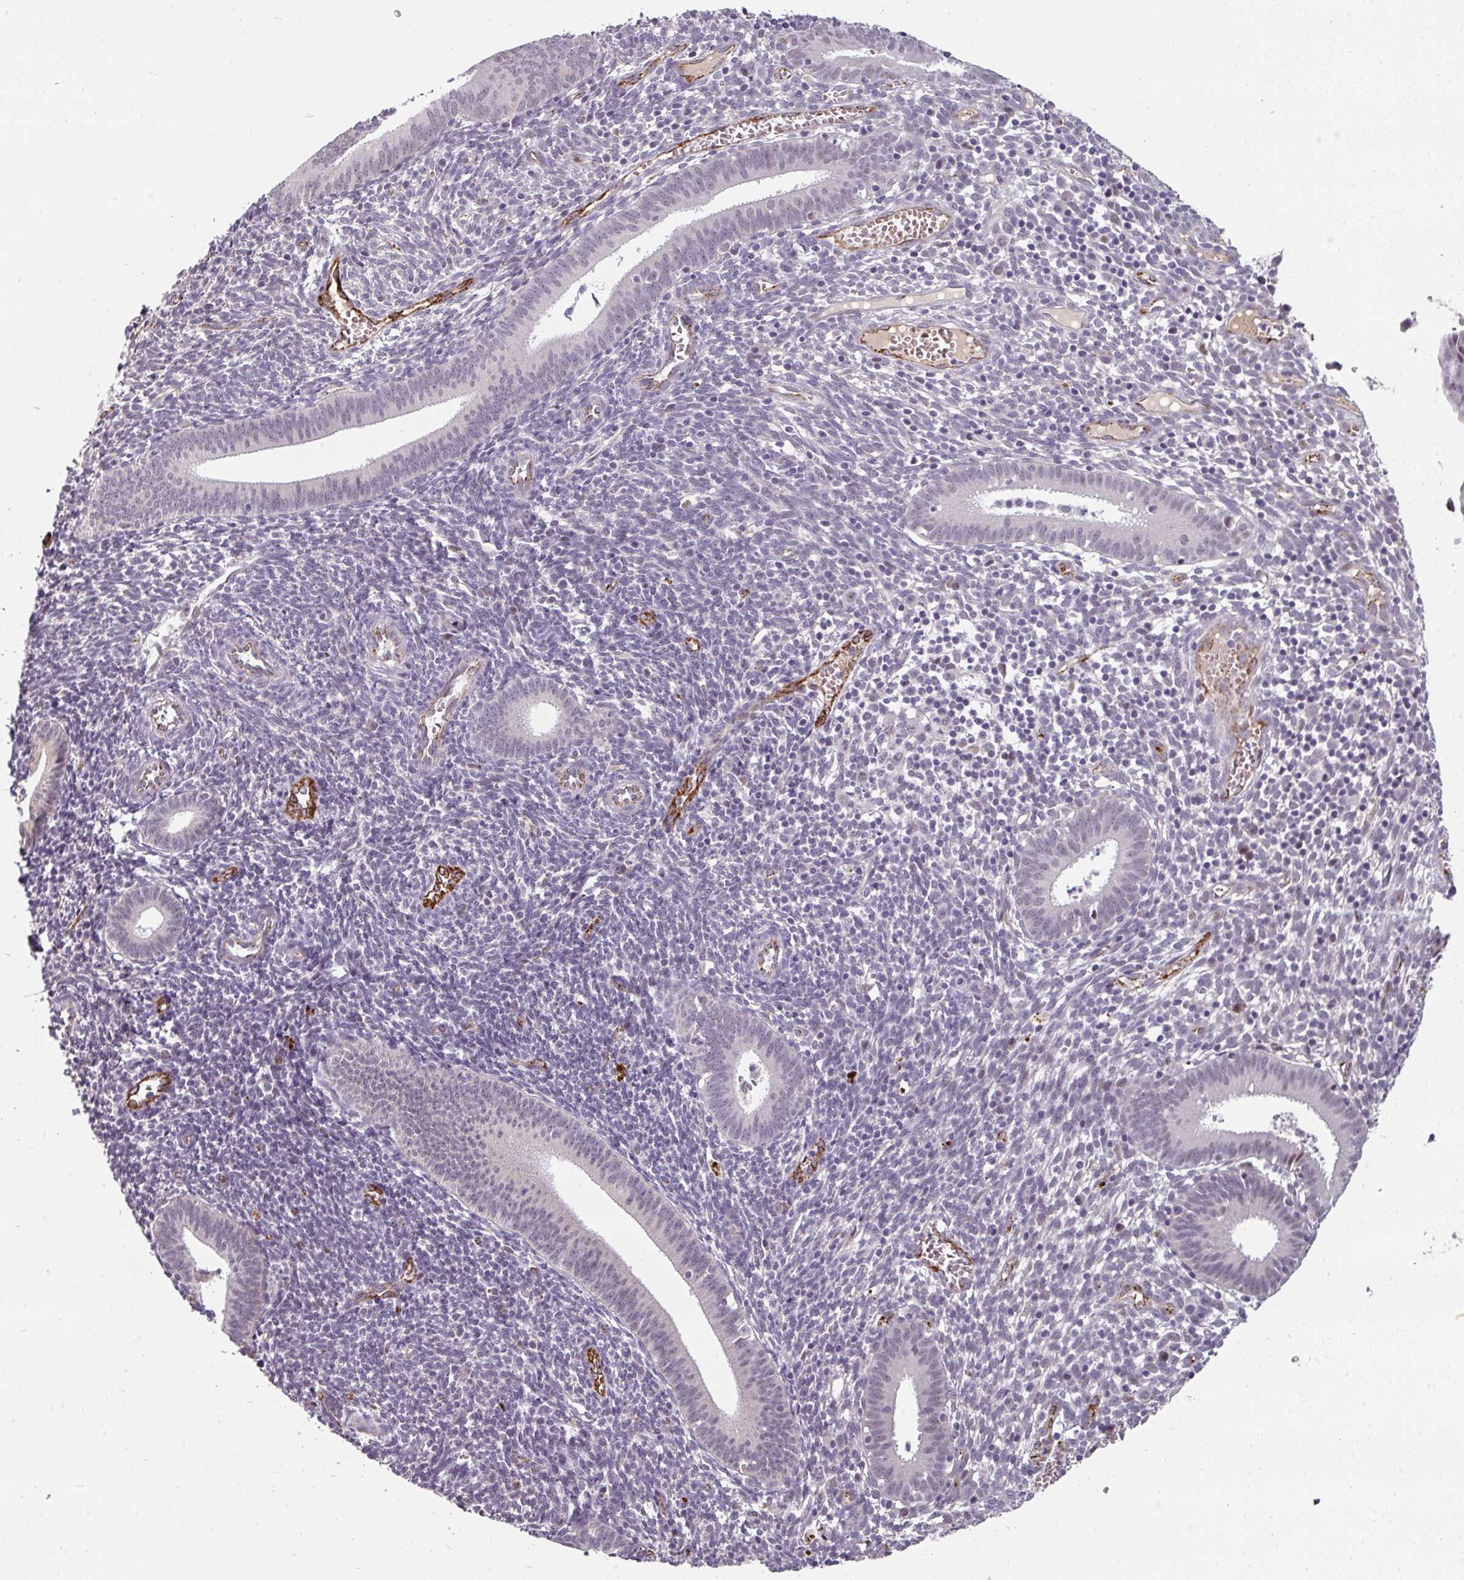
{"staining": {"intensity": "negative", "quantity": "none", "location": "none"}, "tissue": "endometrium", "cell_type": "Cells in endometrial stroma", "image_type": "normal", "snomed": [{"axis": "morphology", "description": "Normal tissue, NOS"}, {"axis": "topography", "description": "Endometrium"}], "caption": "Endometrium was stained to show a protein in brown. There is no significant expression in cells in endometrial stroma. (DAB IHC with hematoxylin counter stain).", "gene": "SIDT2", "patient": {"sex": "female", "age": 41}}